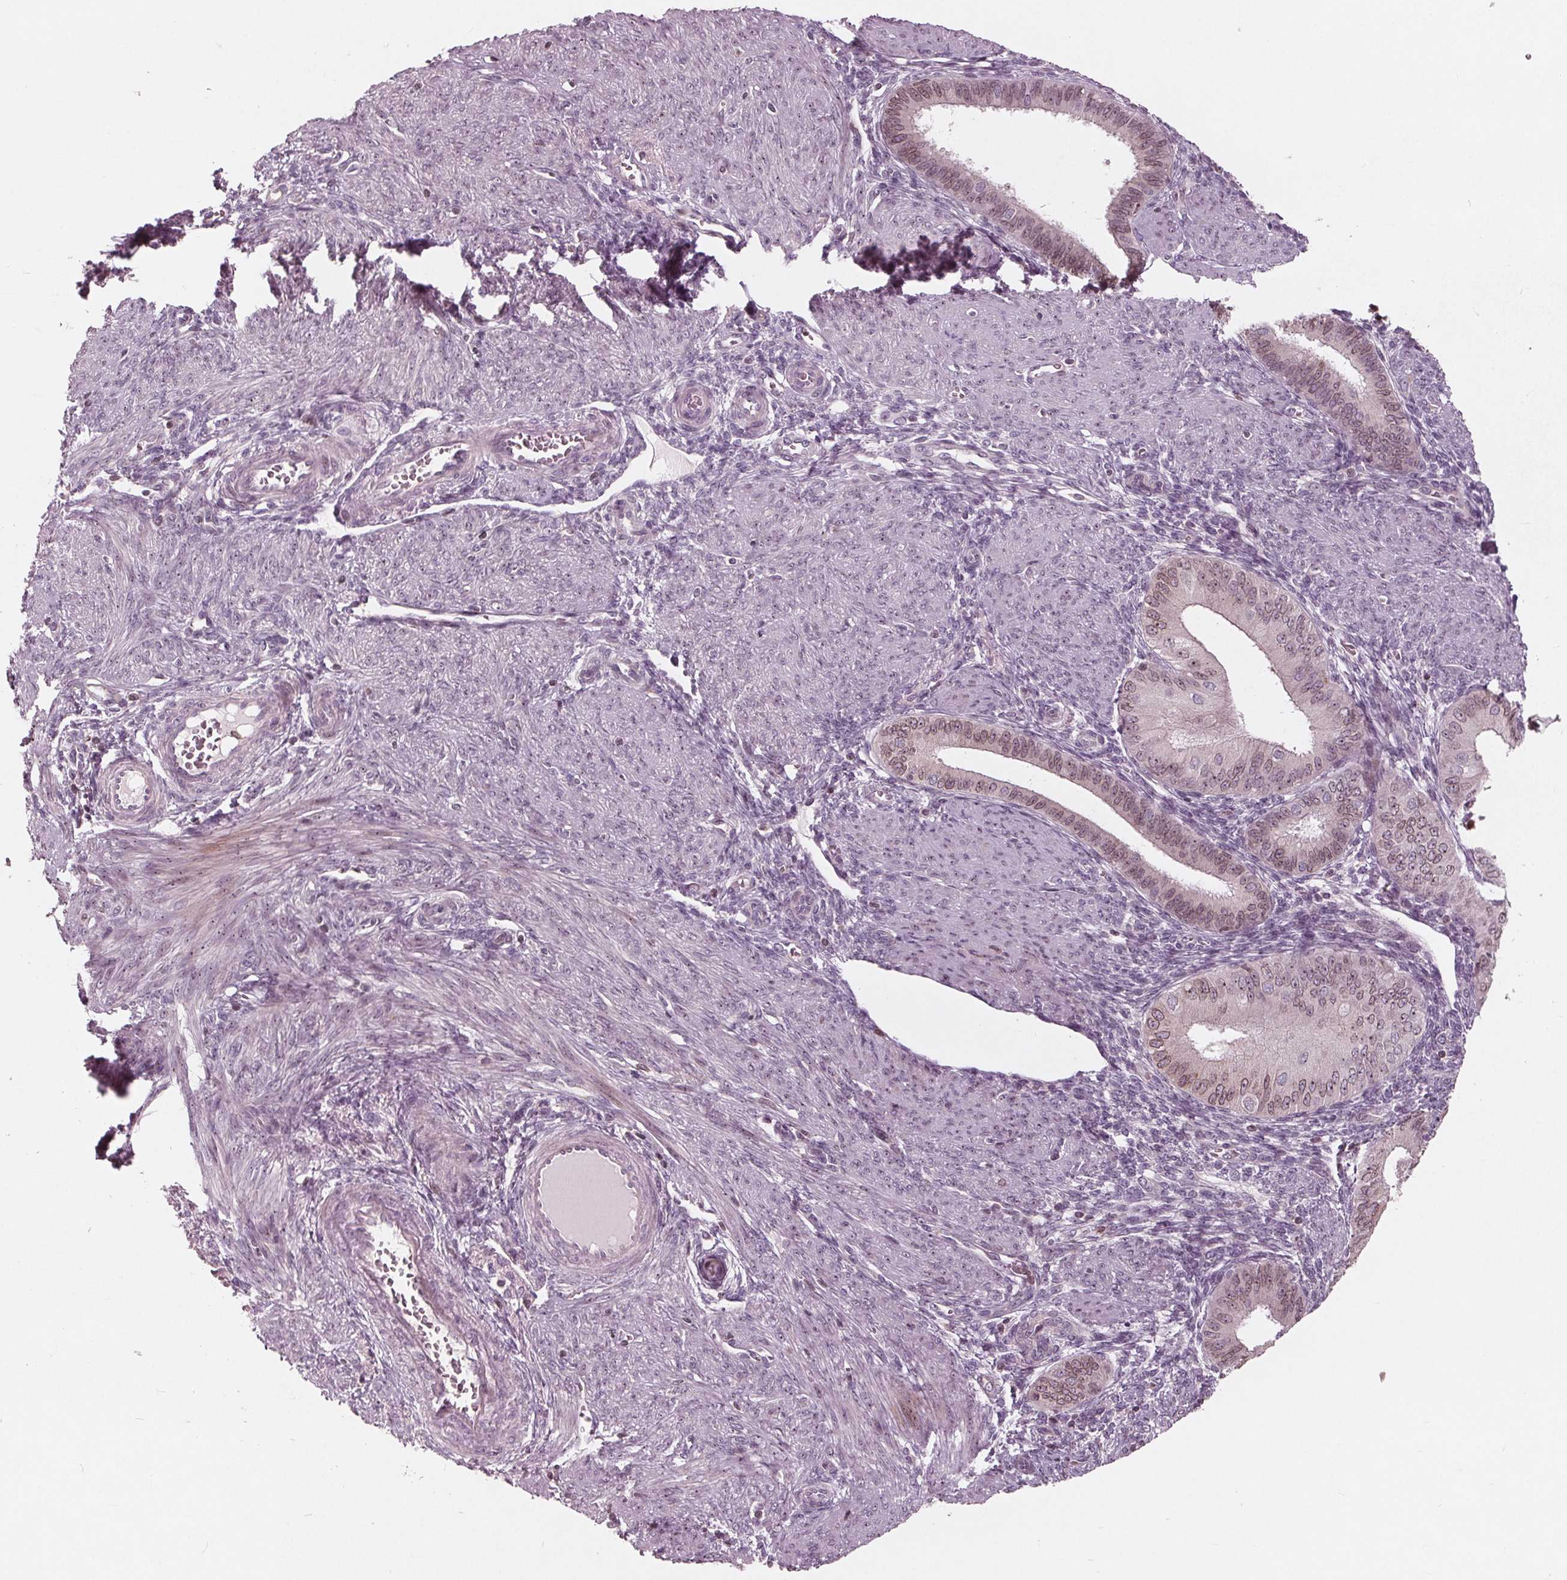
{"staining": {"intensity": "negative", "quantity": "none", "location": "none"}, "tissue": "endometrium", "cell_type": "Cells in endometrial stroma", "image_type": "normal", "snomed": [{"axis": "morphology", "description": "Normal tissue, NOS"}, {"axis": "topography", "description": "Endometrium"}], "caption": "Human endometrium stained for a protein using IHC displays no expression in cells in endometrial stroma.", "gene": "NUP210", "patient": {"sex": "female", "age": 39}}